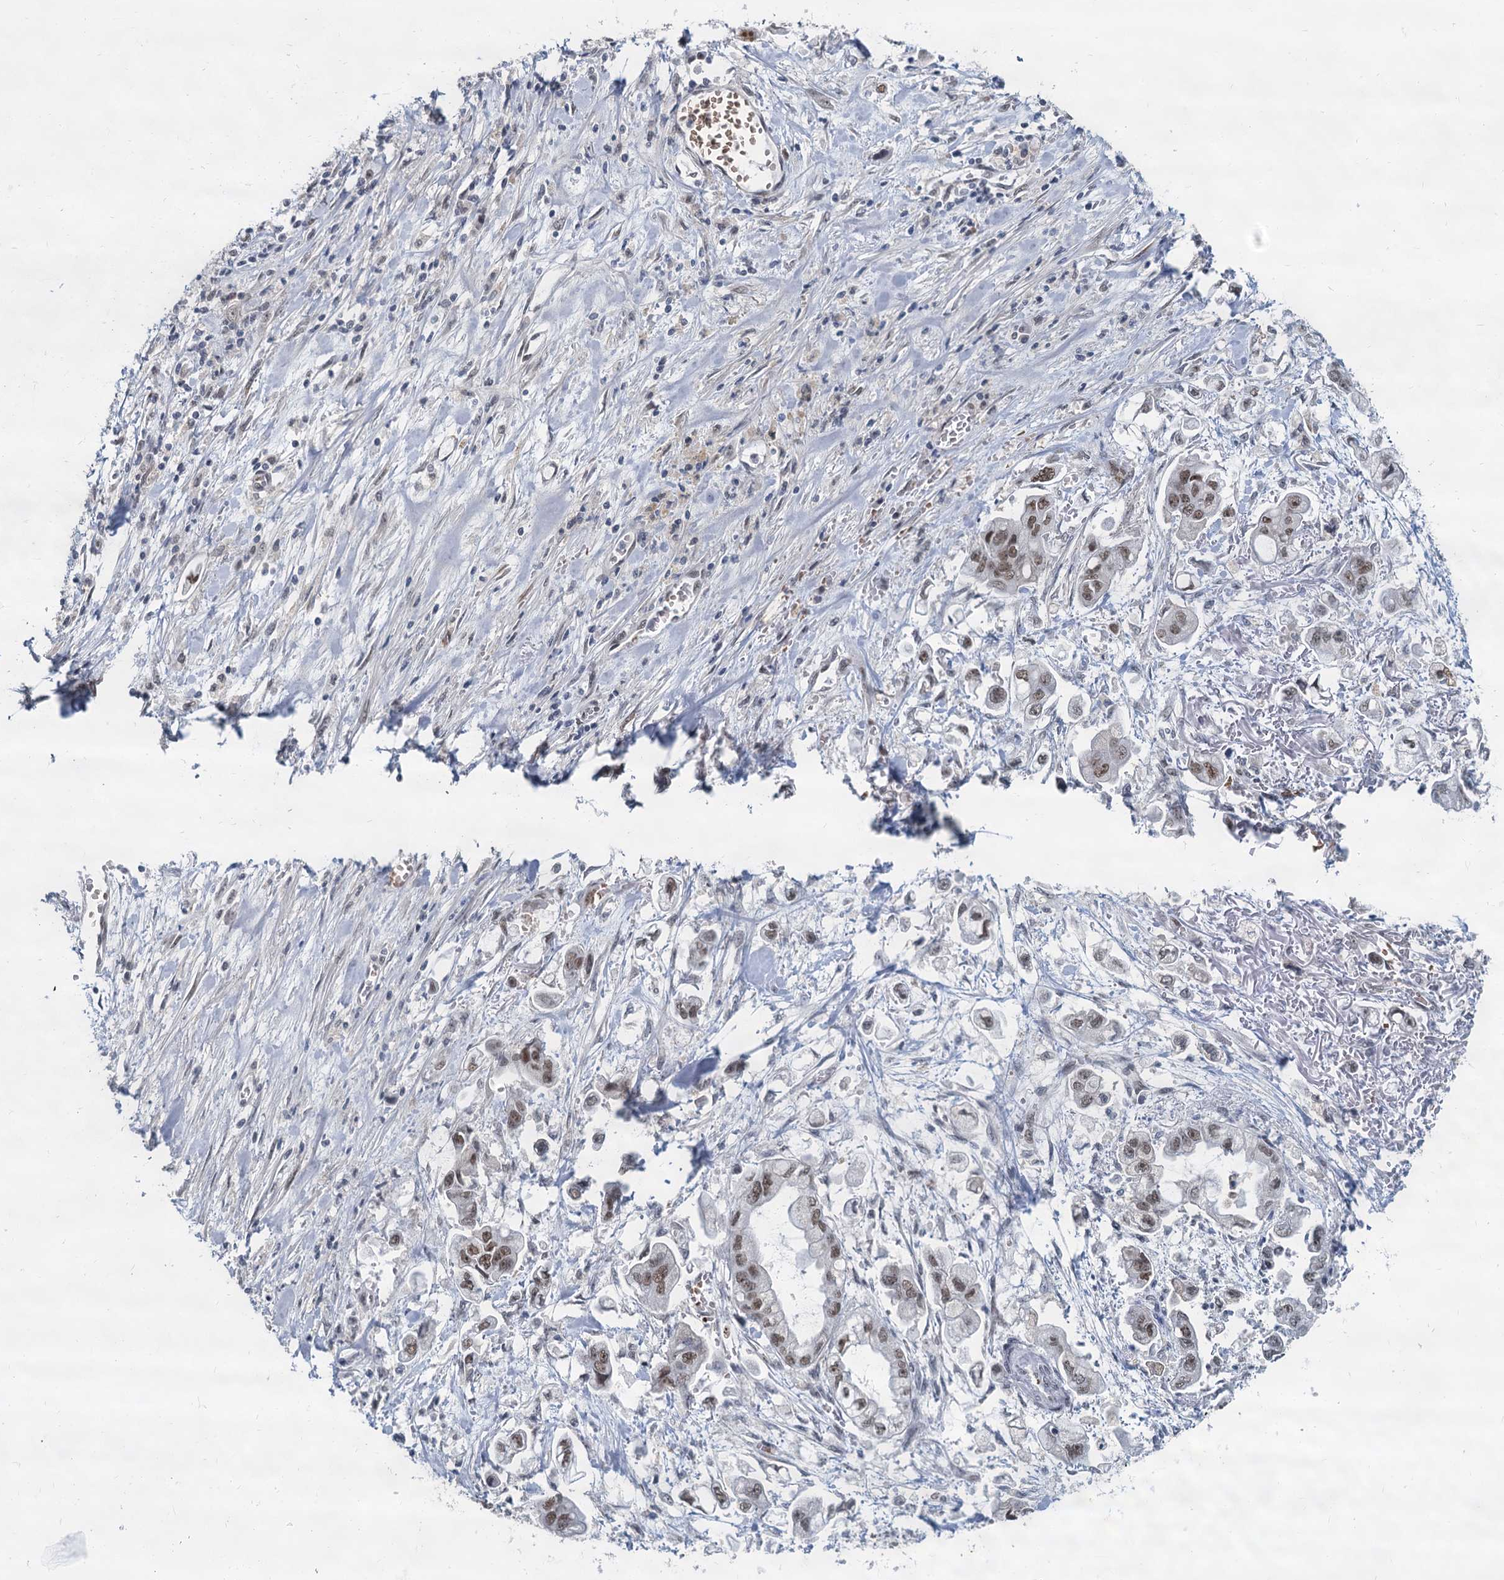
{"staining": {"intensity": "moderate", "quantity": ">75%", "location": "nuclear"}, "tissue": "stomach cancer", "cell_type": "Tumor cells", "image_type": "cancer", "snomed": [{"axis": "morphology", "description": "Adenocarcinoma, NOS"}, {"axis": "topography", "description": "Stomach"}], "caption": "Human stomach cancer (adenocarcinoma) stained with a brown dye demonstrates moderate nuclear positive staining in approximately >75% of tumor cells.", "gene": "RPRD1A", "patient": {"sex": "male", "age": 62}}